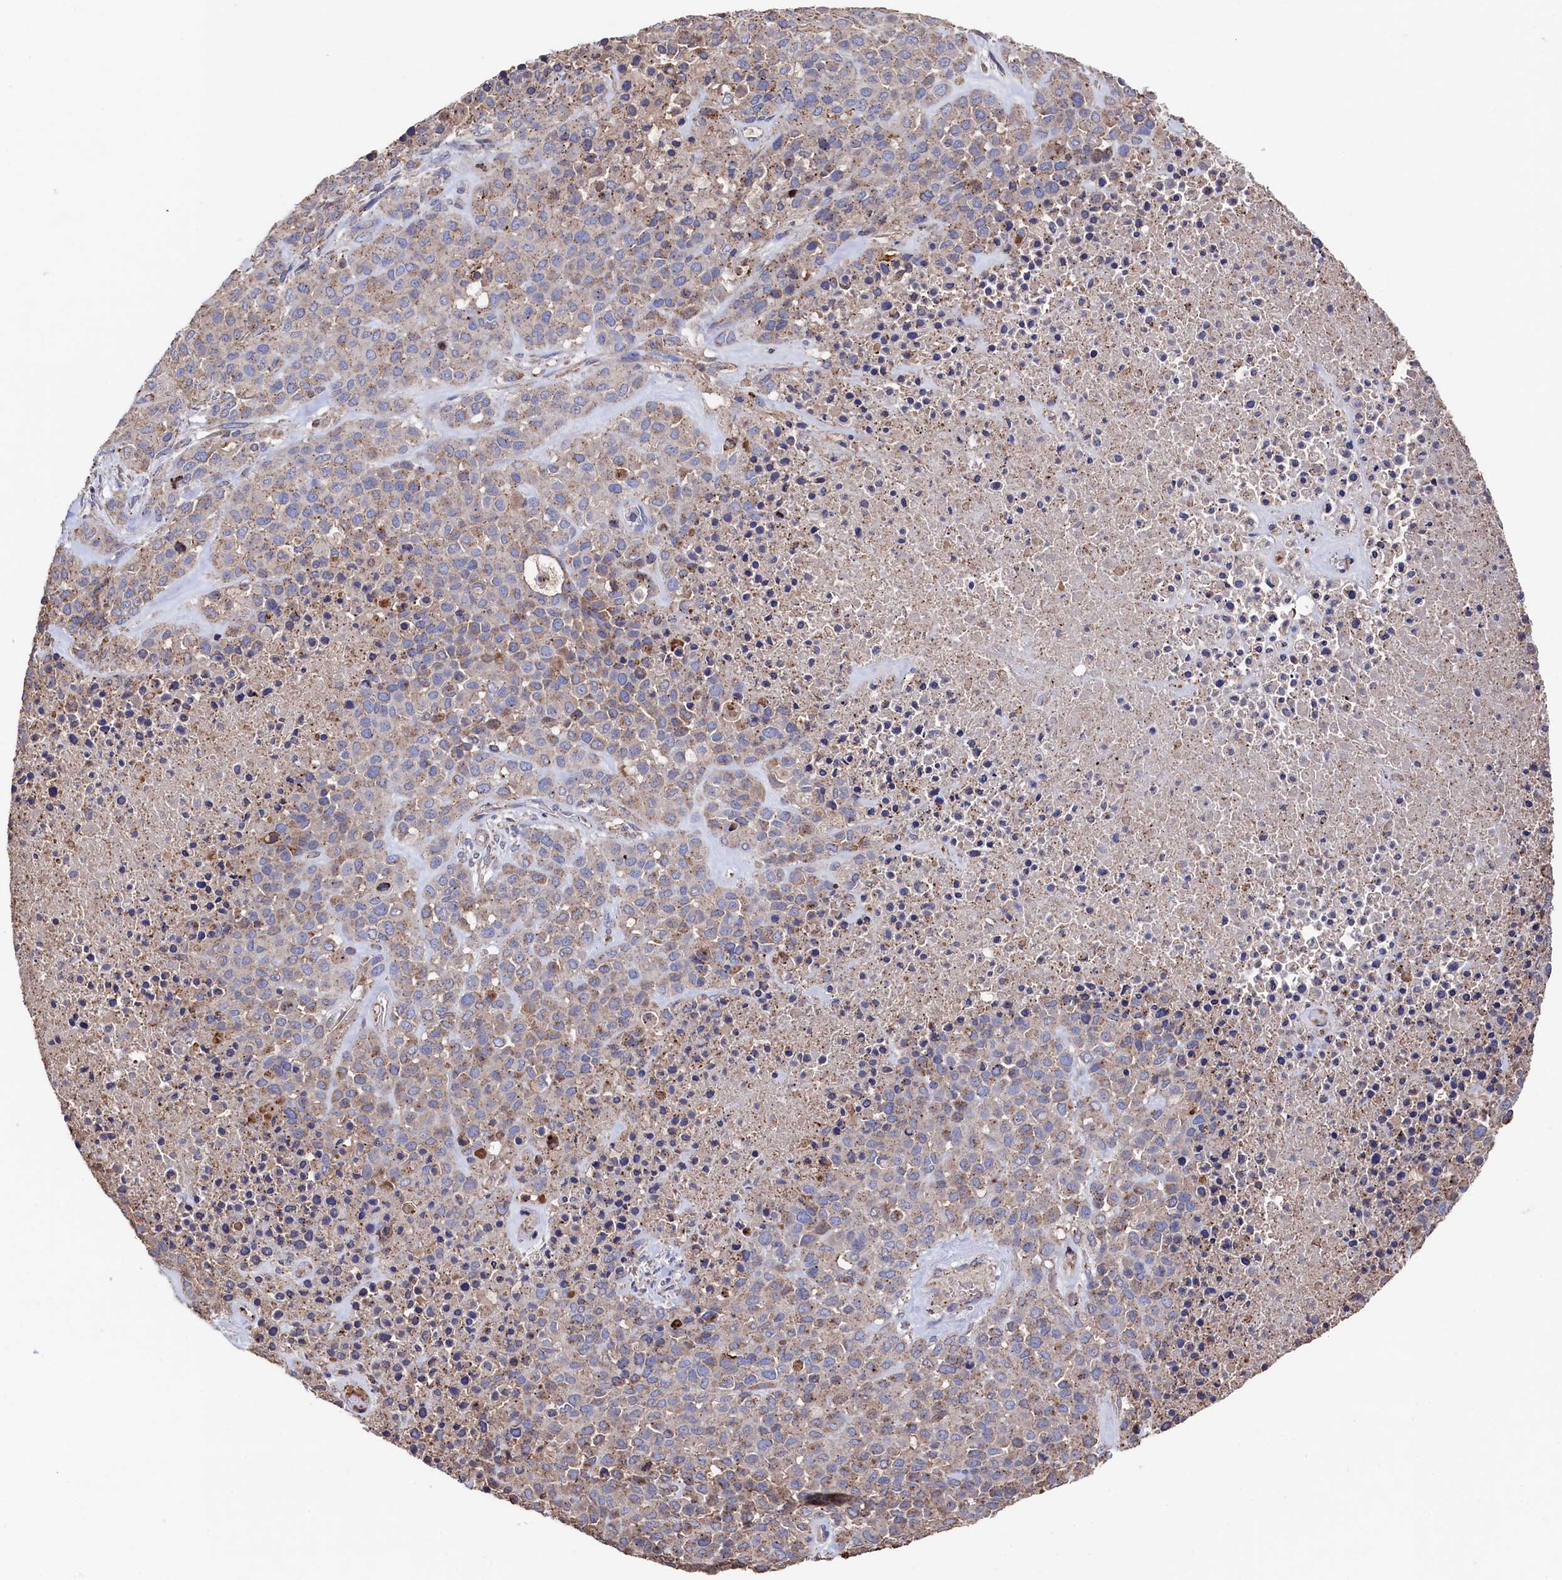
{"staining": {"intensity": "weak", "quantity": ">75%", "location": "cytoplasmic/membranous"}, "tissue": "melanoma", "cell_type": "Tumor cells", "image_type": "cancer", "snomed": [{"axis": "morphology", "description": "Malignant melanoma, Metastatic site"}, {"axis": "topography", "description": "Skin"}], "caption": "The histopathology image shows immunohistochemical staining of melanoma. There is weak cytoplasmic/membranous expression is appreciated in about >75% of tumor cells. Ihc stains the protein in brown and the nuclei are stained blue.", "gene": "TK2", "patient": {"sex": "female", "age": 81}}